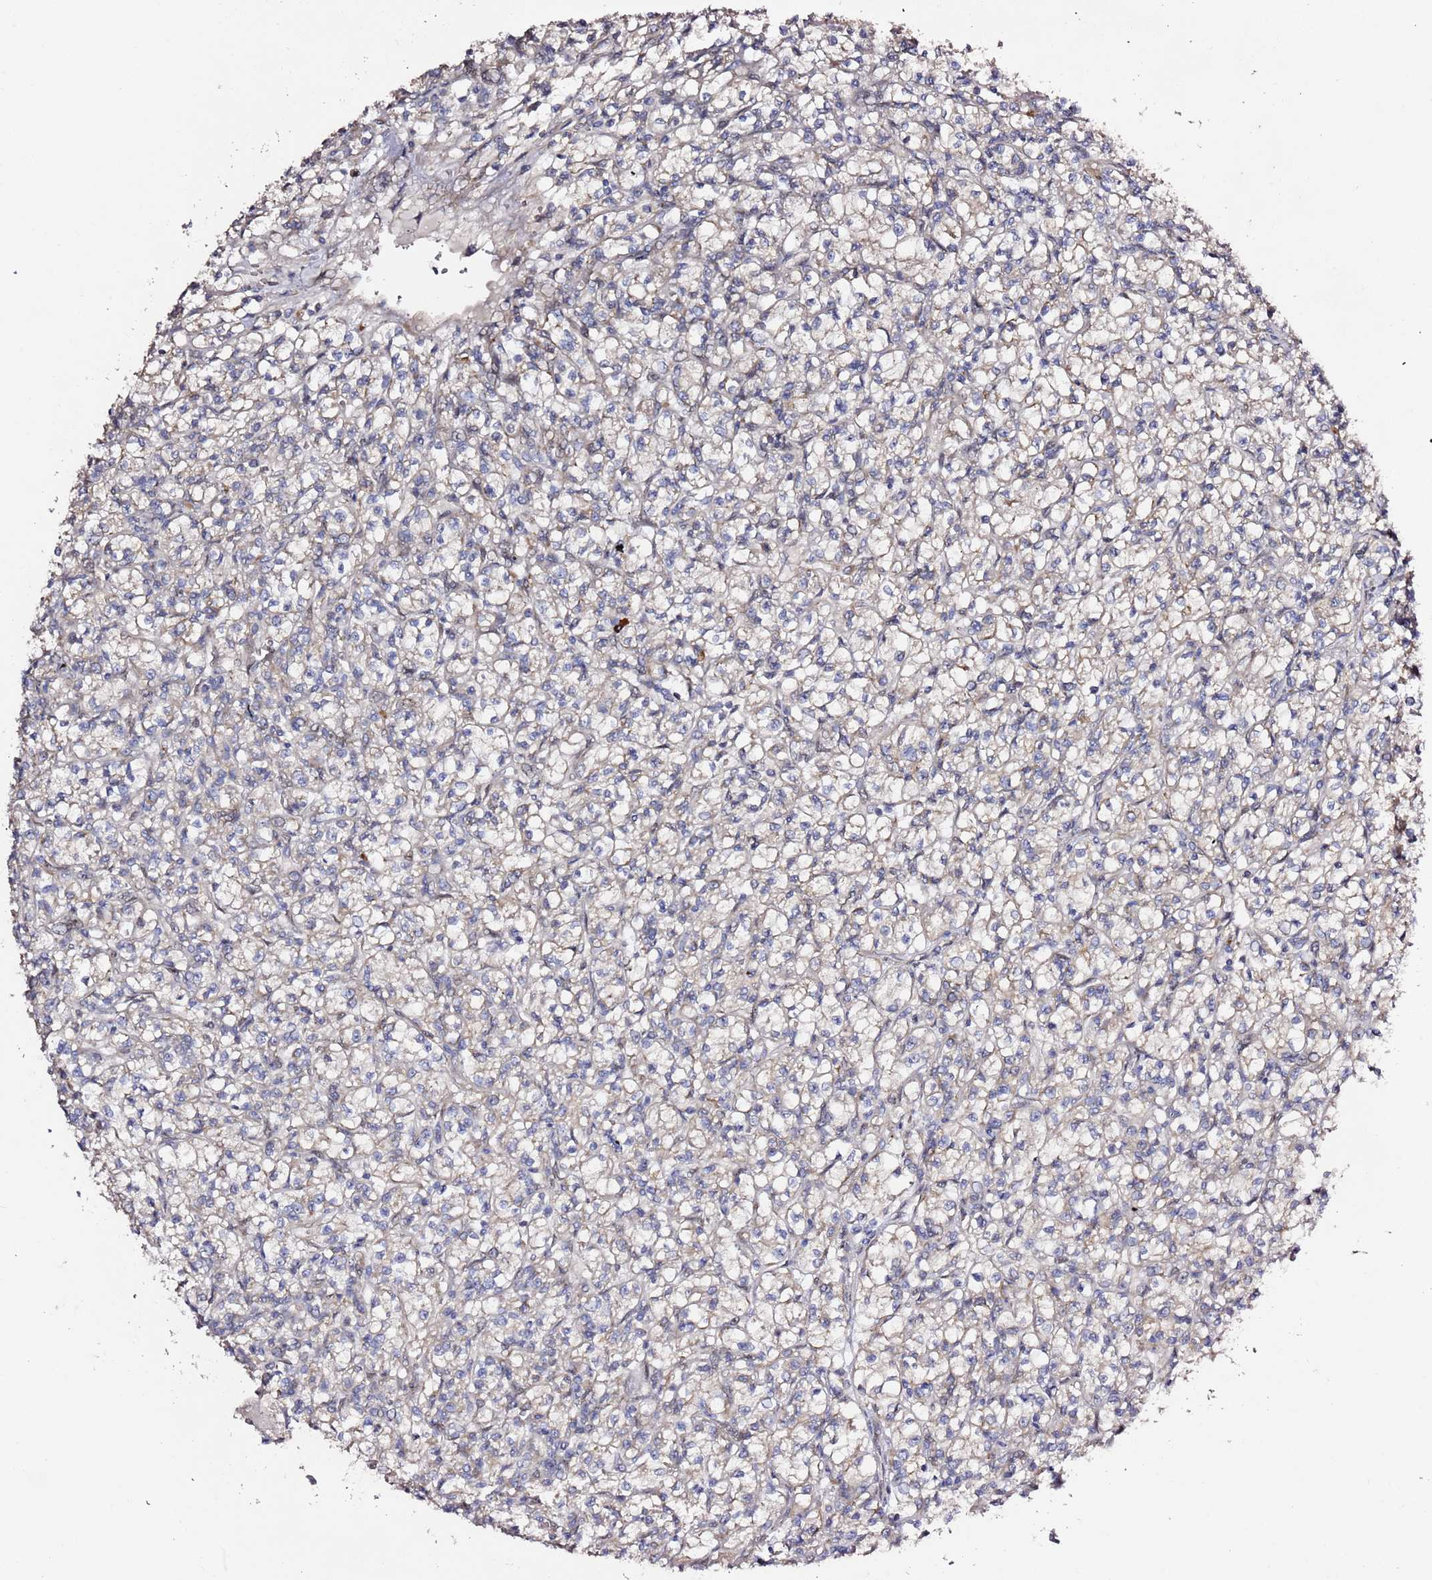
{"staining": {"intensity": "negative", "quantity": "none", "location": "none"}, "tissue": "renal cancer", "cell_type": "Tumor cells", "image_type": "cancer", "snomed": [{"axis": "morphology", "description": "Adenocarcinoma, NOS"}, {"axis": "topography", "description": "Kidney"}], "caption": "Immunohistochemical staining of renal adenocarcinoma exhibits no significant staining in tumor cells. (DAB immunohistochemistry (IHC) with hematoxylin counter stain).", "gene": "HSD17B7", "patient": {"sex": "female", "age": 59}}